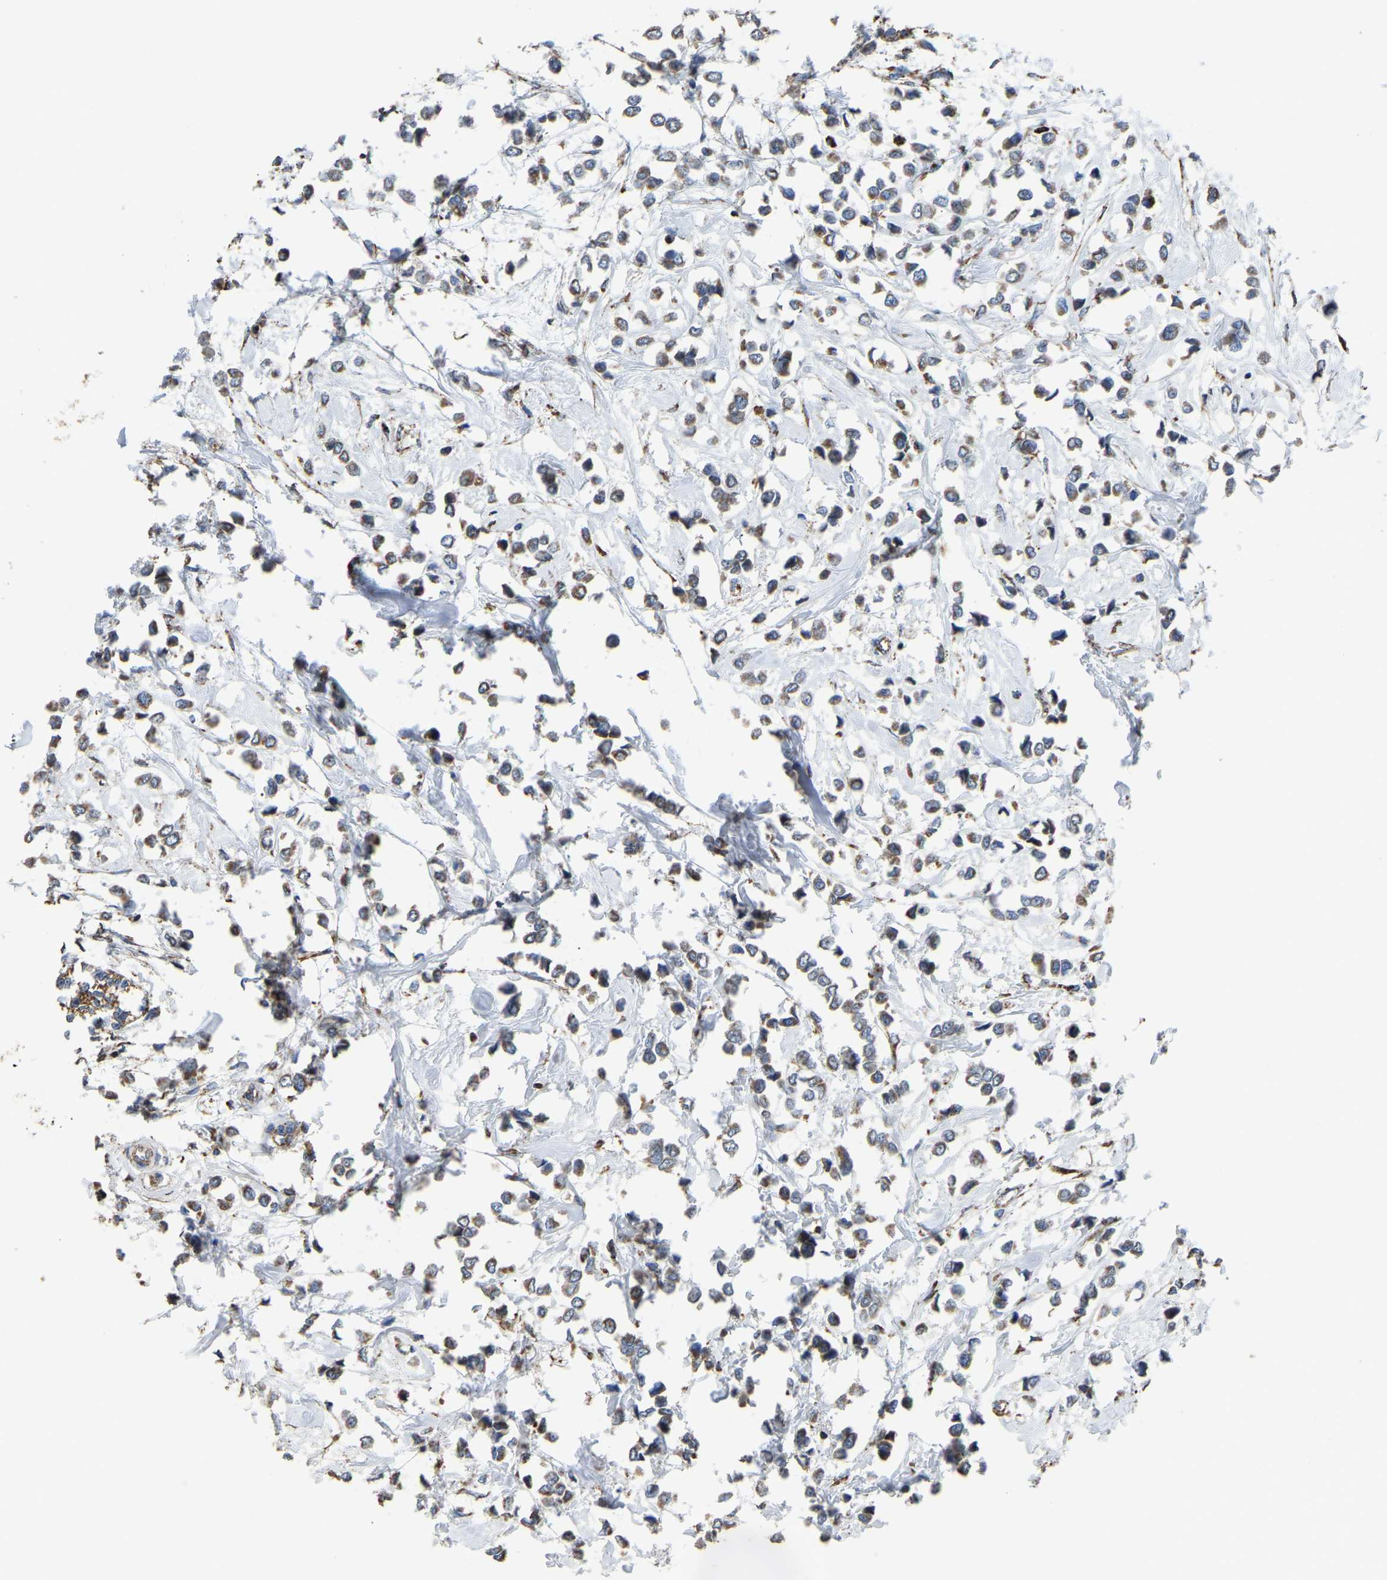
{"staining": {"intensity": "weak", "quantity": ">75%", "location": "cytoplasmic/membranous"}, "tissue": "breast cancer", "cell_type": "Tumor cells", "image_type": "cancer", "snomed": [{"axis": "morphology", "description": "Lobular carcinoma"}, {"axis": "topography", "description": "Breast"}], "caption": "This is a photomicrograph of immunohistochemistry staining of lobular carcinoma (breast), which shows weak expression in the cytoplasmic/membranous of tumor cells.", "gene": "ETFA", "patient": {"sex": "female", "age": 51}}